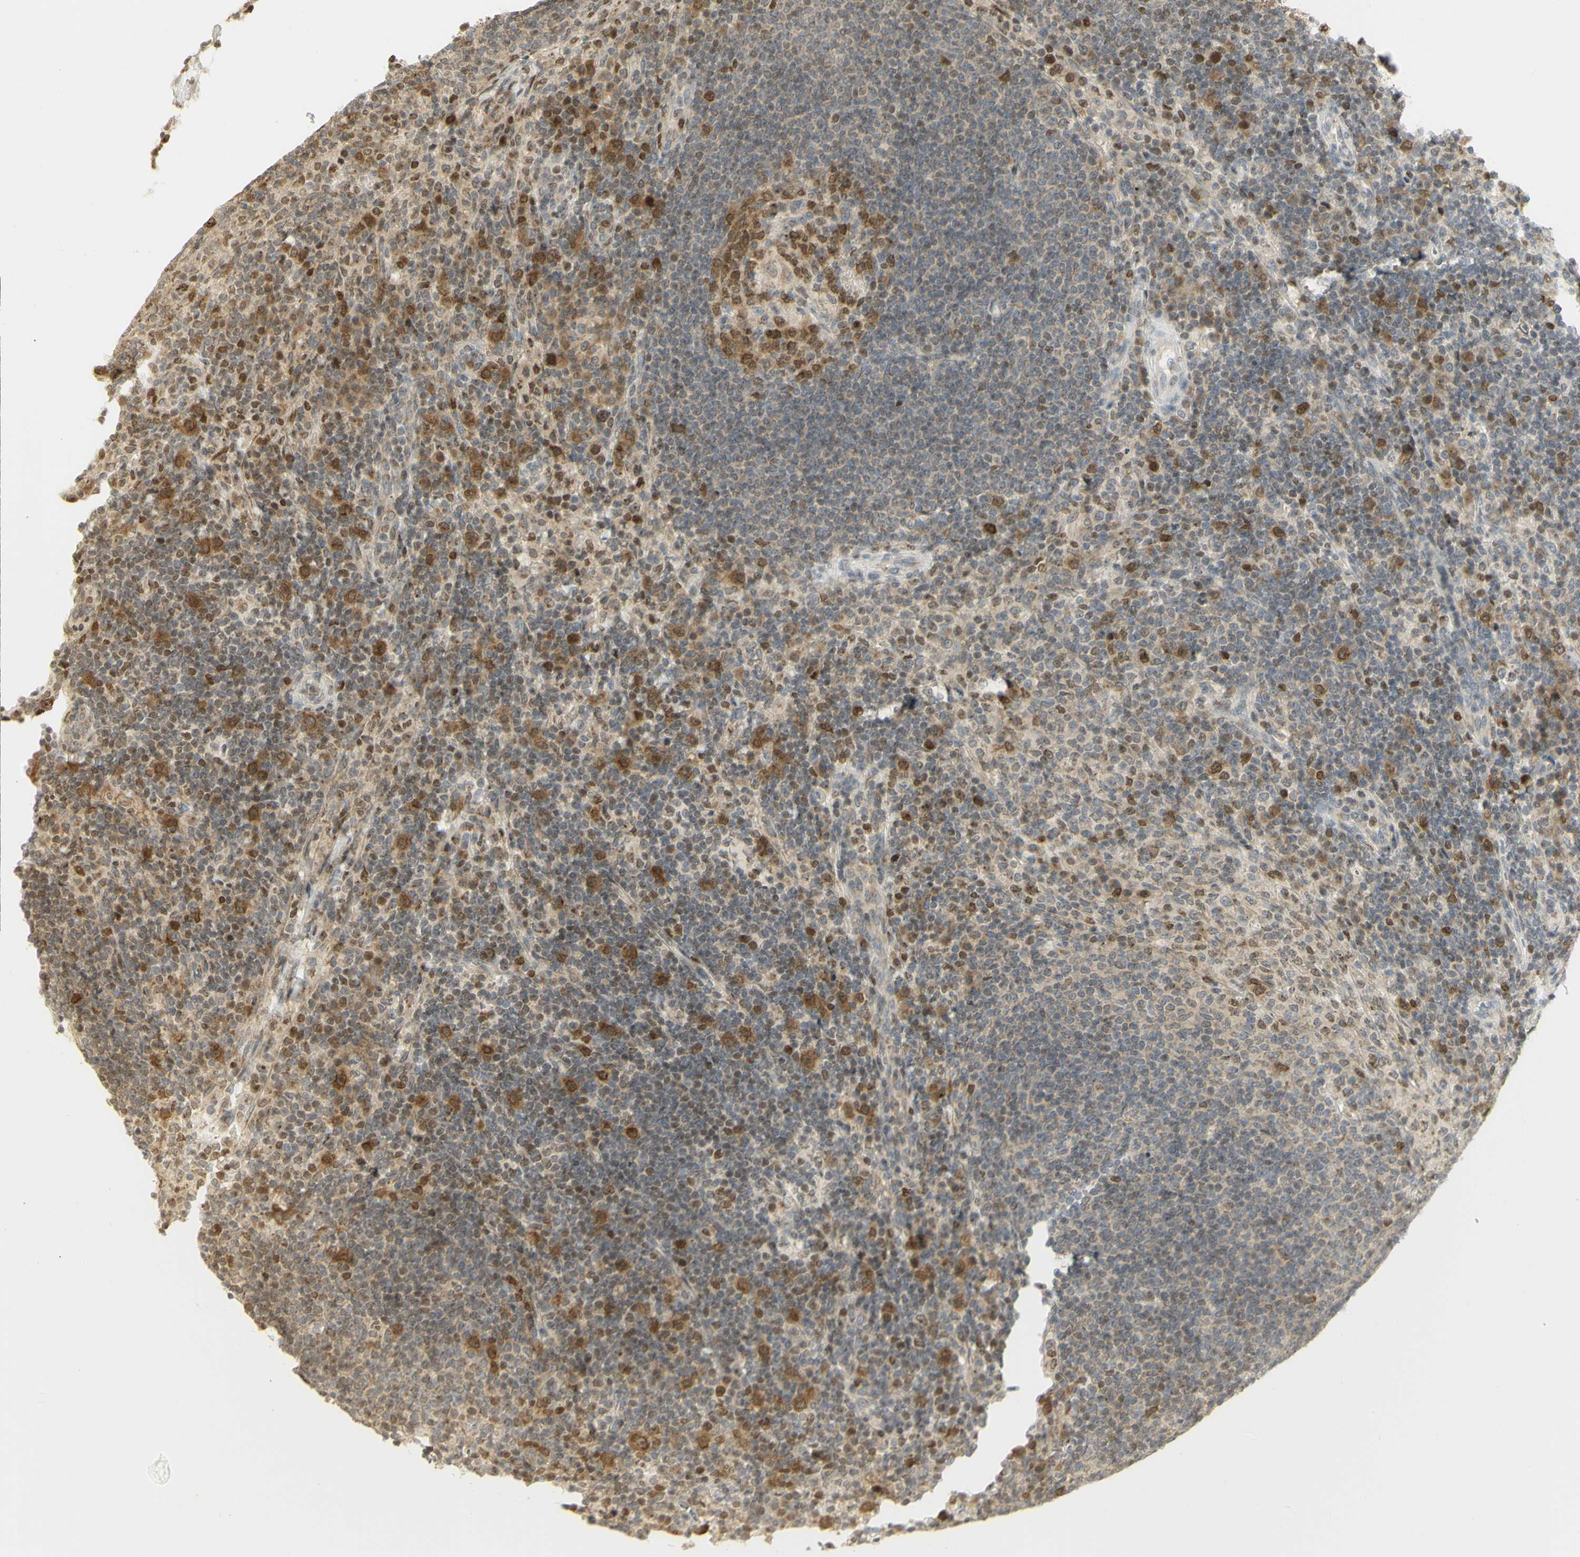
{"staining": {"intensity": "moderate", "quantity": "25%-75%", "location": "cytoplasmic/membranous,nuclear"}, "tissue": "lymph node", "cell_type": "Germinal center cells", "image_type": "normal", "snomed": [{"axis": "morphology", "description": "Normal tissue, NOS"}, {"axis": "topography", "description": "Lymph node"}], "caption": "DAB (3,3'-diaminobenzidine) immunohistochemical staining of benign human lymph node shows moderate cytoplasmic/membranous,nuclear protein positivity in about 25%-75% of germinal center cells.", "gene": "KIF11", "patient": {"sex": "female", "age": 53}}